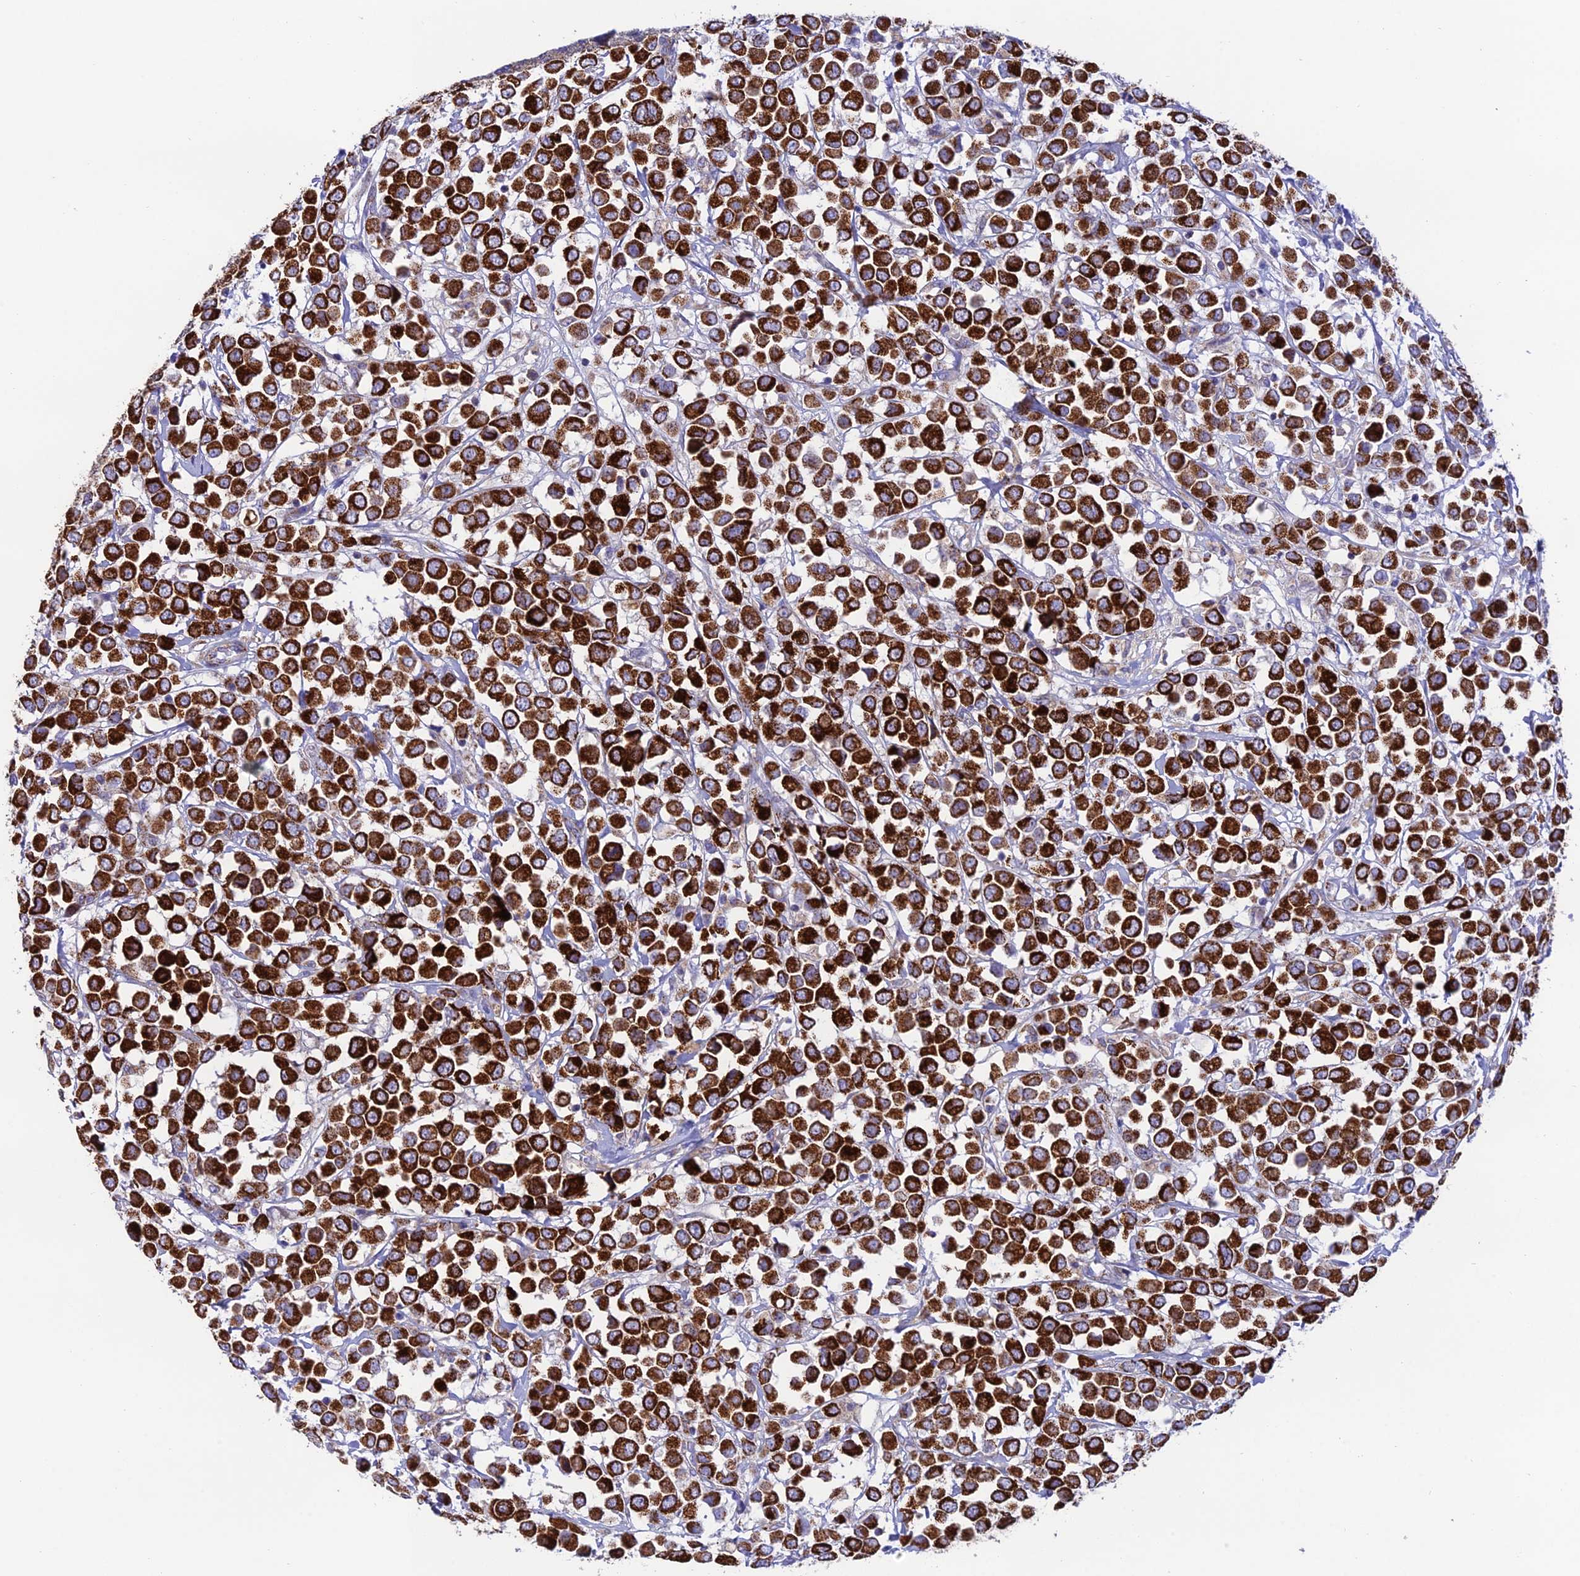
{"staining": {"intensity": "strong", "quantity": ">75%", "location": "cytoplasmic/membranous"}, "tissue": "breast cancer", "cell_type": "Tumor cells", "image_type": "cancer", "snomed": [{"axis": "morphology", "description": "Duct carcinoma"}, {"axis": "topography", "description": "Breast"}], "caption": "Protein staining reveals strong cytoplasmic/membranous expression in approximately >75% of tumor cells in breast cancer (invasive ductal carcinoma).", "gene": "HSDL2", "patient": {"sex": "female", "age": 61}}